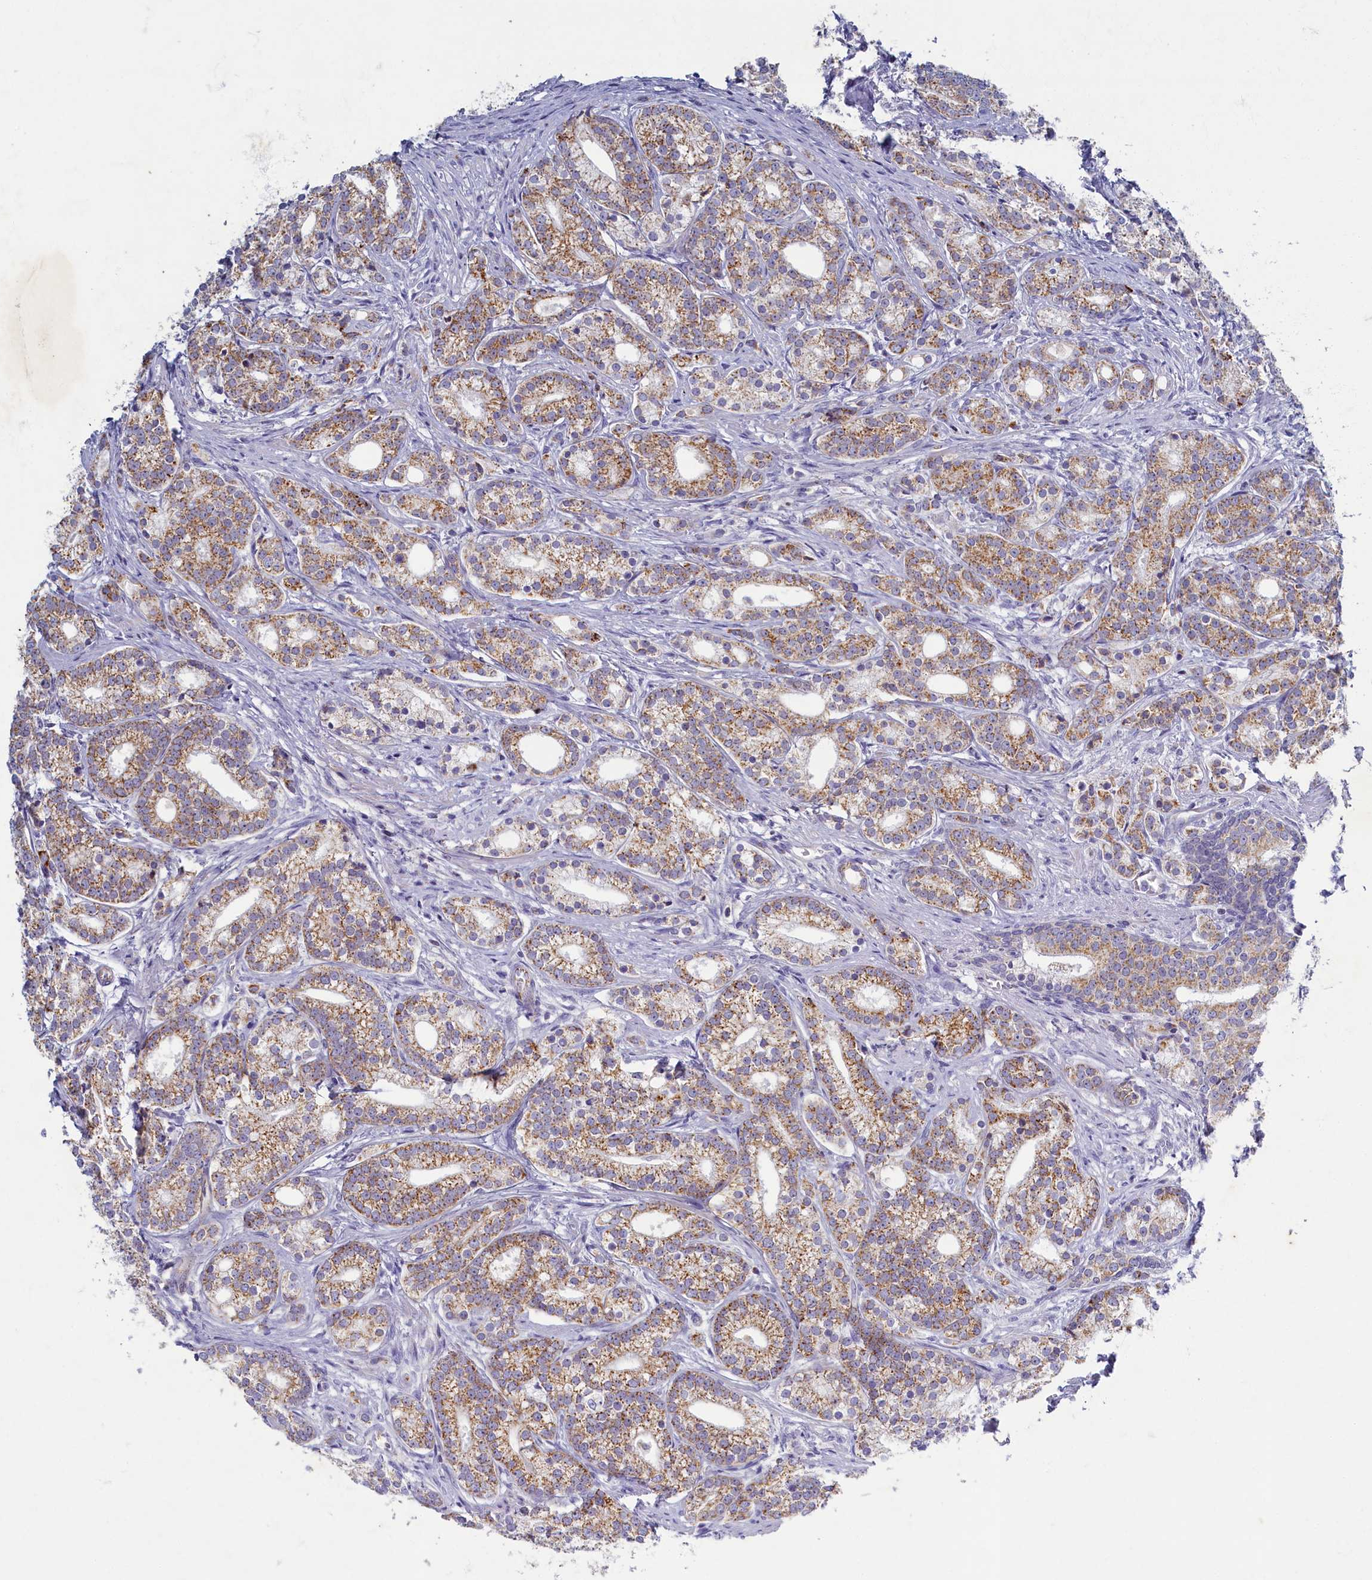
{"staining": {"intensity": "moderate", "quantity": ">75%", "location": "cytoplasmic/membranous"}, "tissue": "prostate cancer", "cell_type": "Tumor cells", "image_type": "cancer", "snomed": [{"axis": "morphology", "description": "Adenocarcinoma, Low grade"}, {"axis": "topography", "description": "Prostate"}], "caption": "Brown immunohistochemical staining in prostate cancer displays moderate cytoplasmic/membranous positivity in approximately >75% of tumor cells. (Stains: DAB in brown, nuclei in blue, Microscopy: brightfield microscopy at high magnification).", "gene": "OCIAD2", "patient": {"sex": "male", "age": 71}}